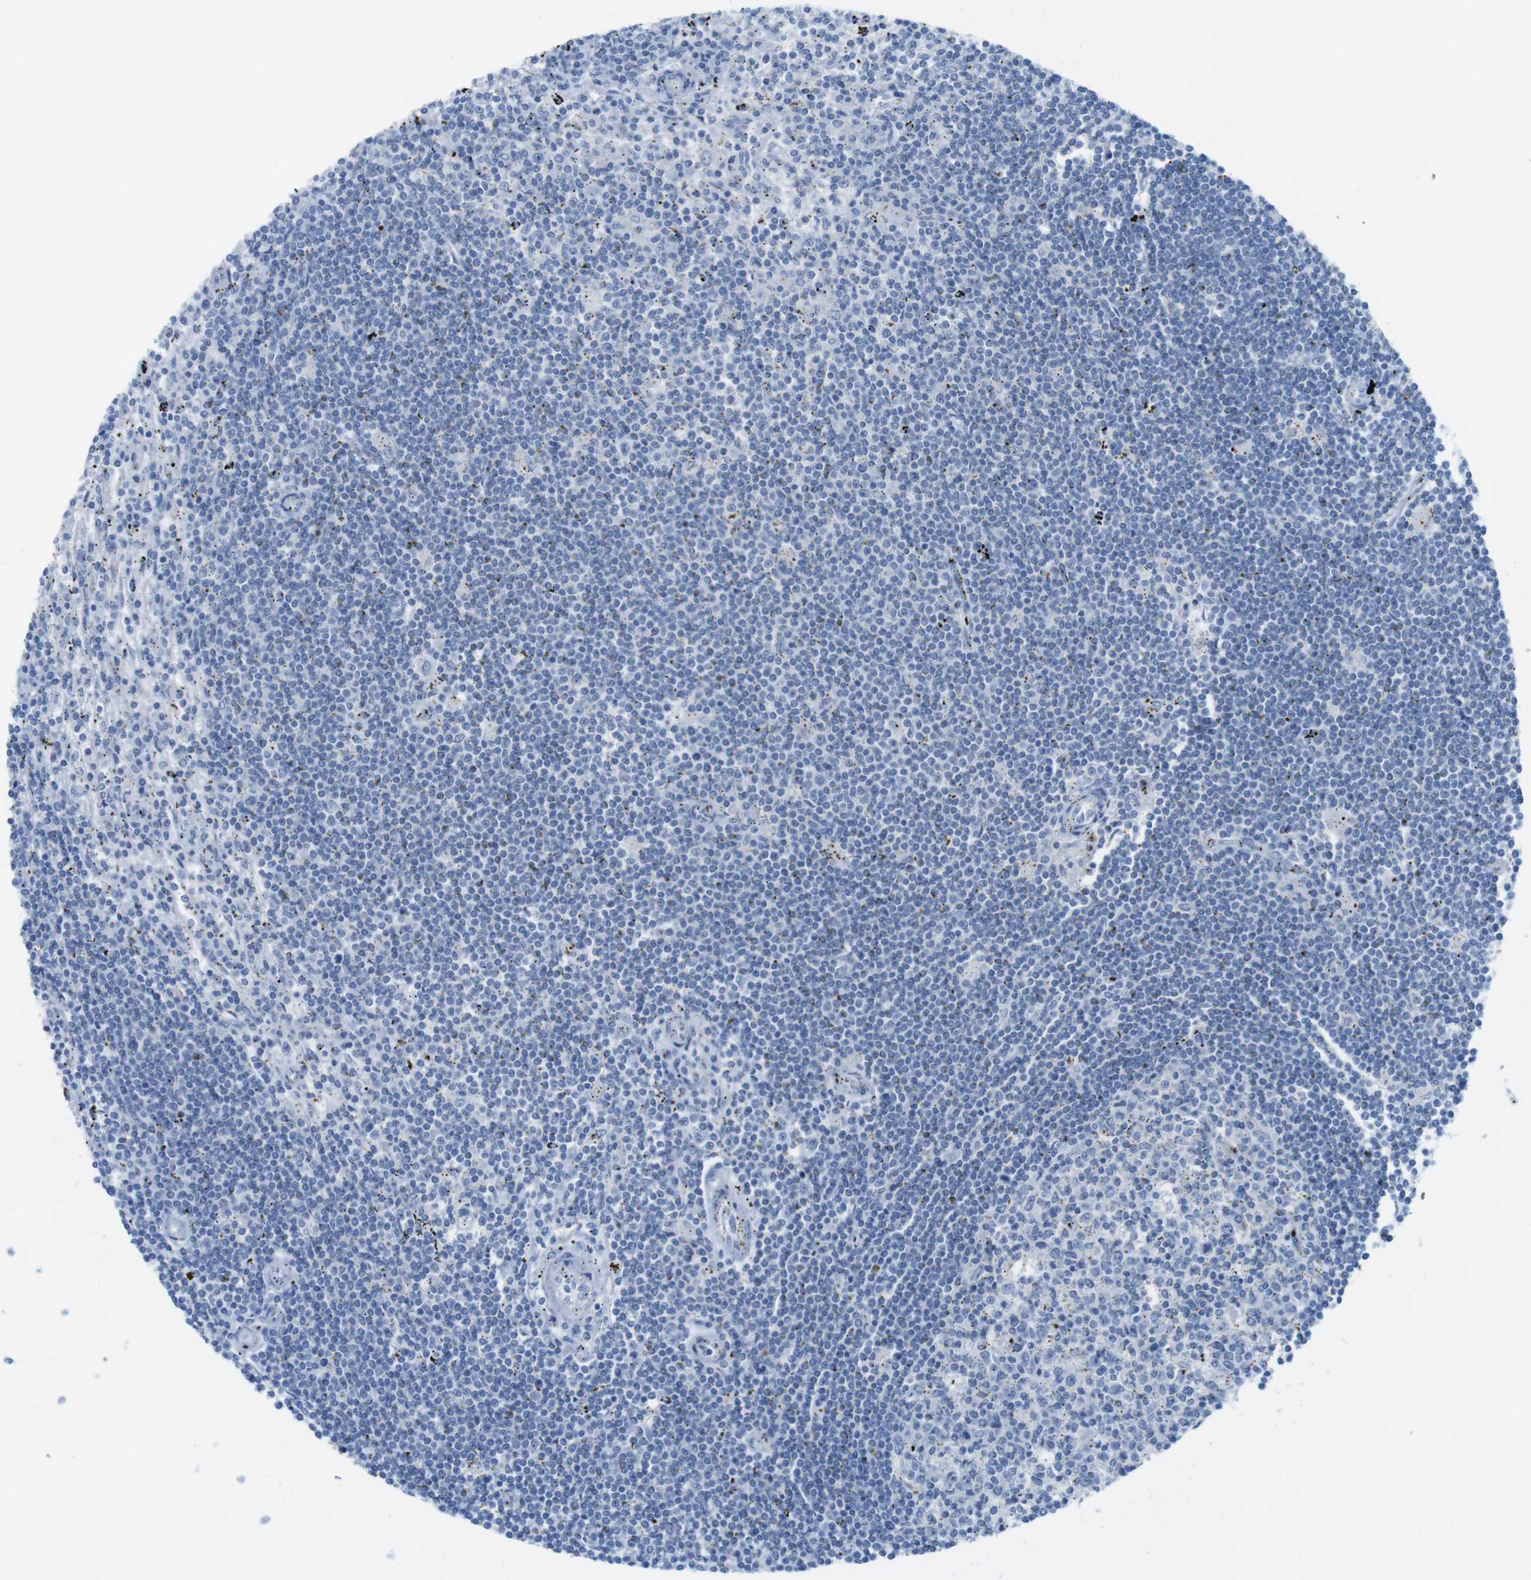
{"staining": {"intensity": "negative", "quantity": "none", "location": "none"}, "tissue": "lymphoma", "cell_type": "Tumor cells", "image_type": "cancer", "snomed": [{"axis": "morphology", "description": "Malignant lymphoma, non-Hodgkin's type, Low grade"}, {"axis": "topography", "description": "Spleen"}], "caption": "IHC of human lymphoma reveals no staining in tumor cells.", "gene": "OPN1SW", "patient": {"sex": "male", "age": 76}}